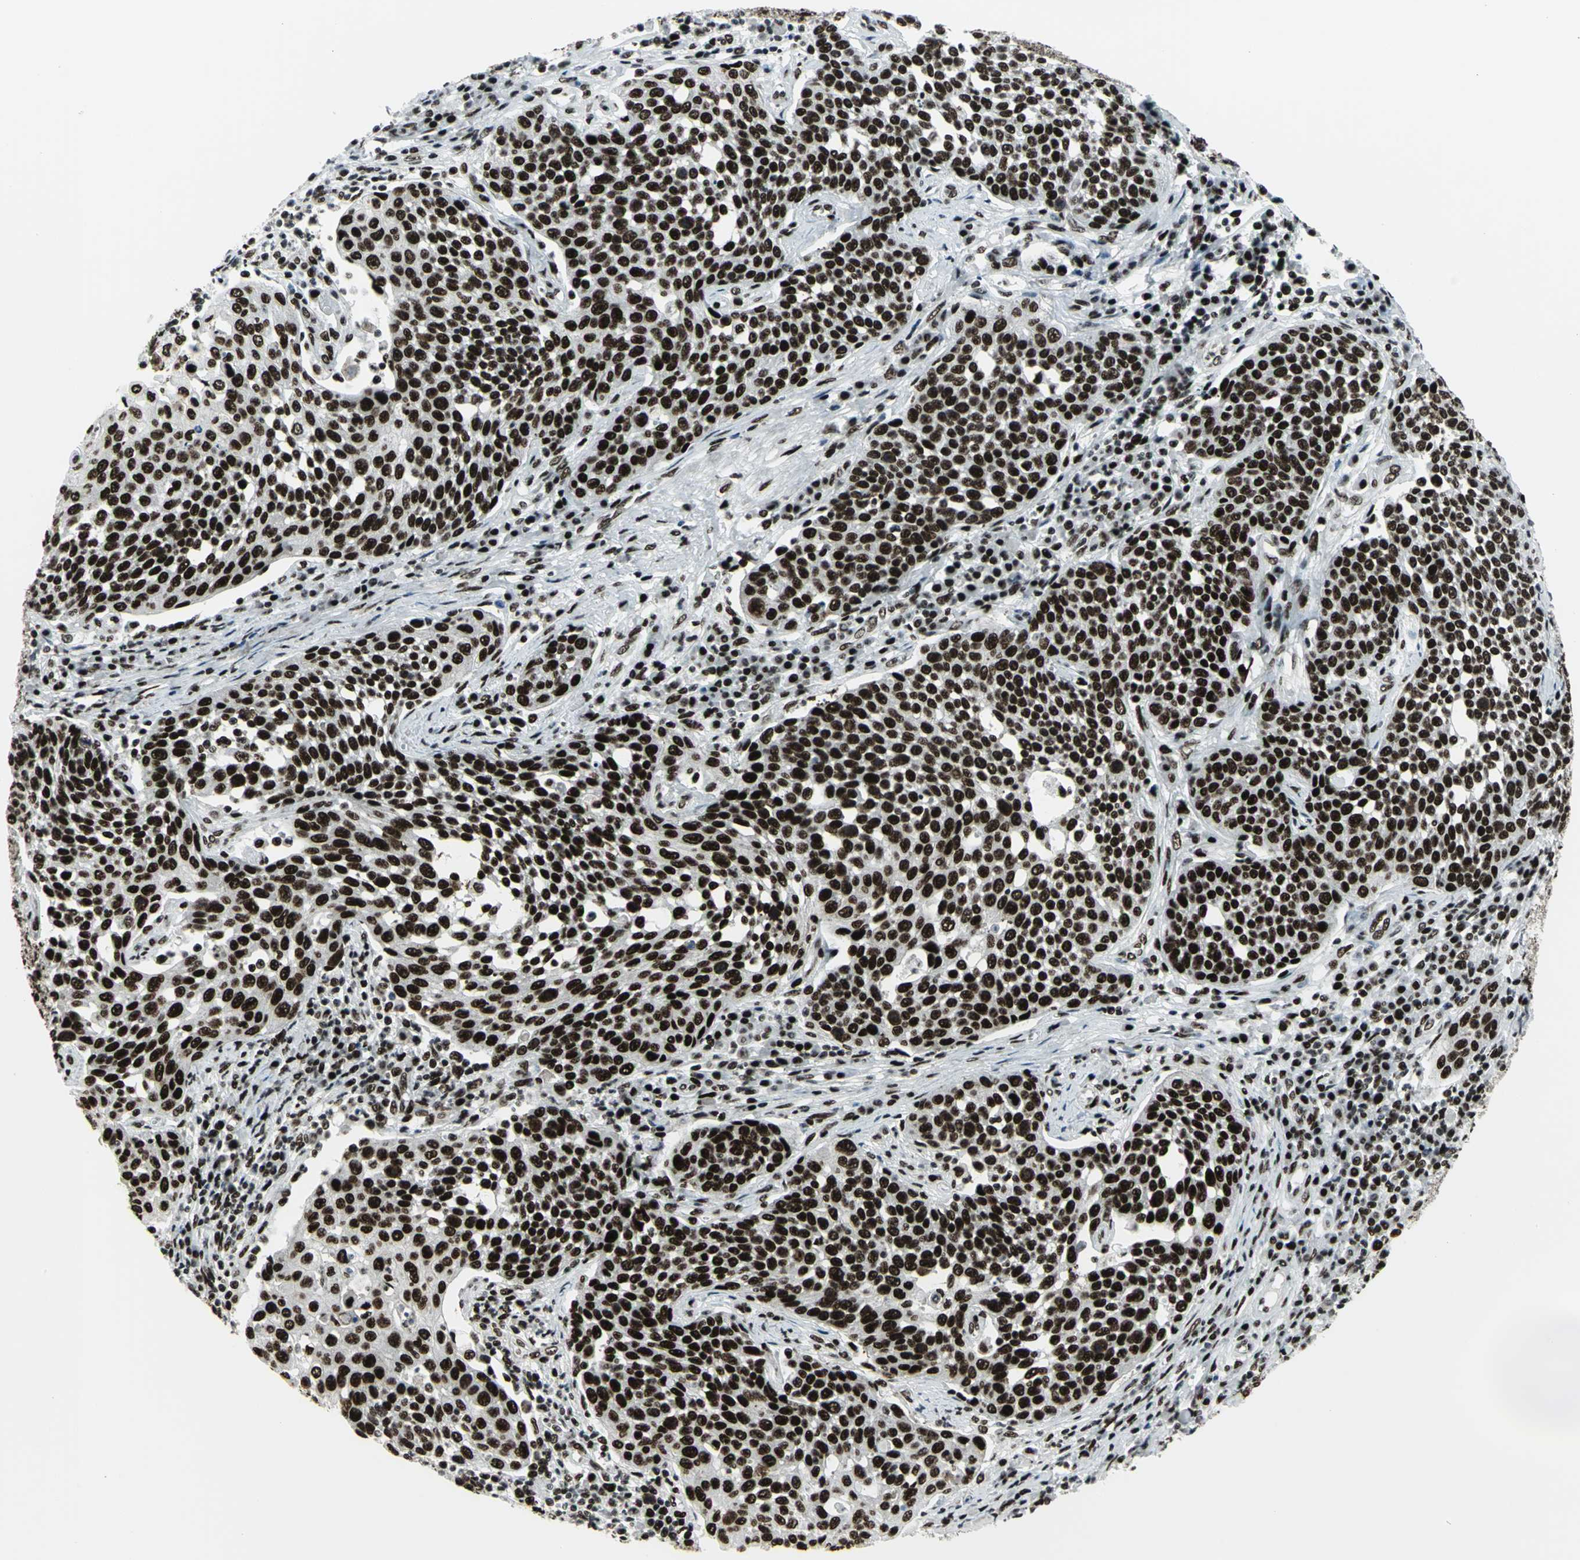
{"staining": {"intensity": "strong", "quantity": ">75%", "location": "nuclear"}, "tissue": "cervical cancer", "cell_type": "Tumor cells", "image_type": "cancer", "snomed": [{"axis": "morphology", "description": "Squamous cell carcinoma, NOS"}, {"axis": "topography", "description": "Cervix"}], "caption": "Immunohistochemistry (IHC) image of neoplastic tissue: human cervical cancer stained using IHC demonstrates high levels of strong protein expression localized specifically in the nuclear of tumor cells, appearing as a nuclear brown color.", "gene": "SMARCA4", "patient": {"sex": "female", "age": 34}}